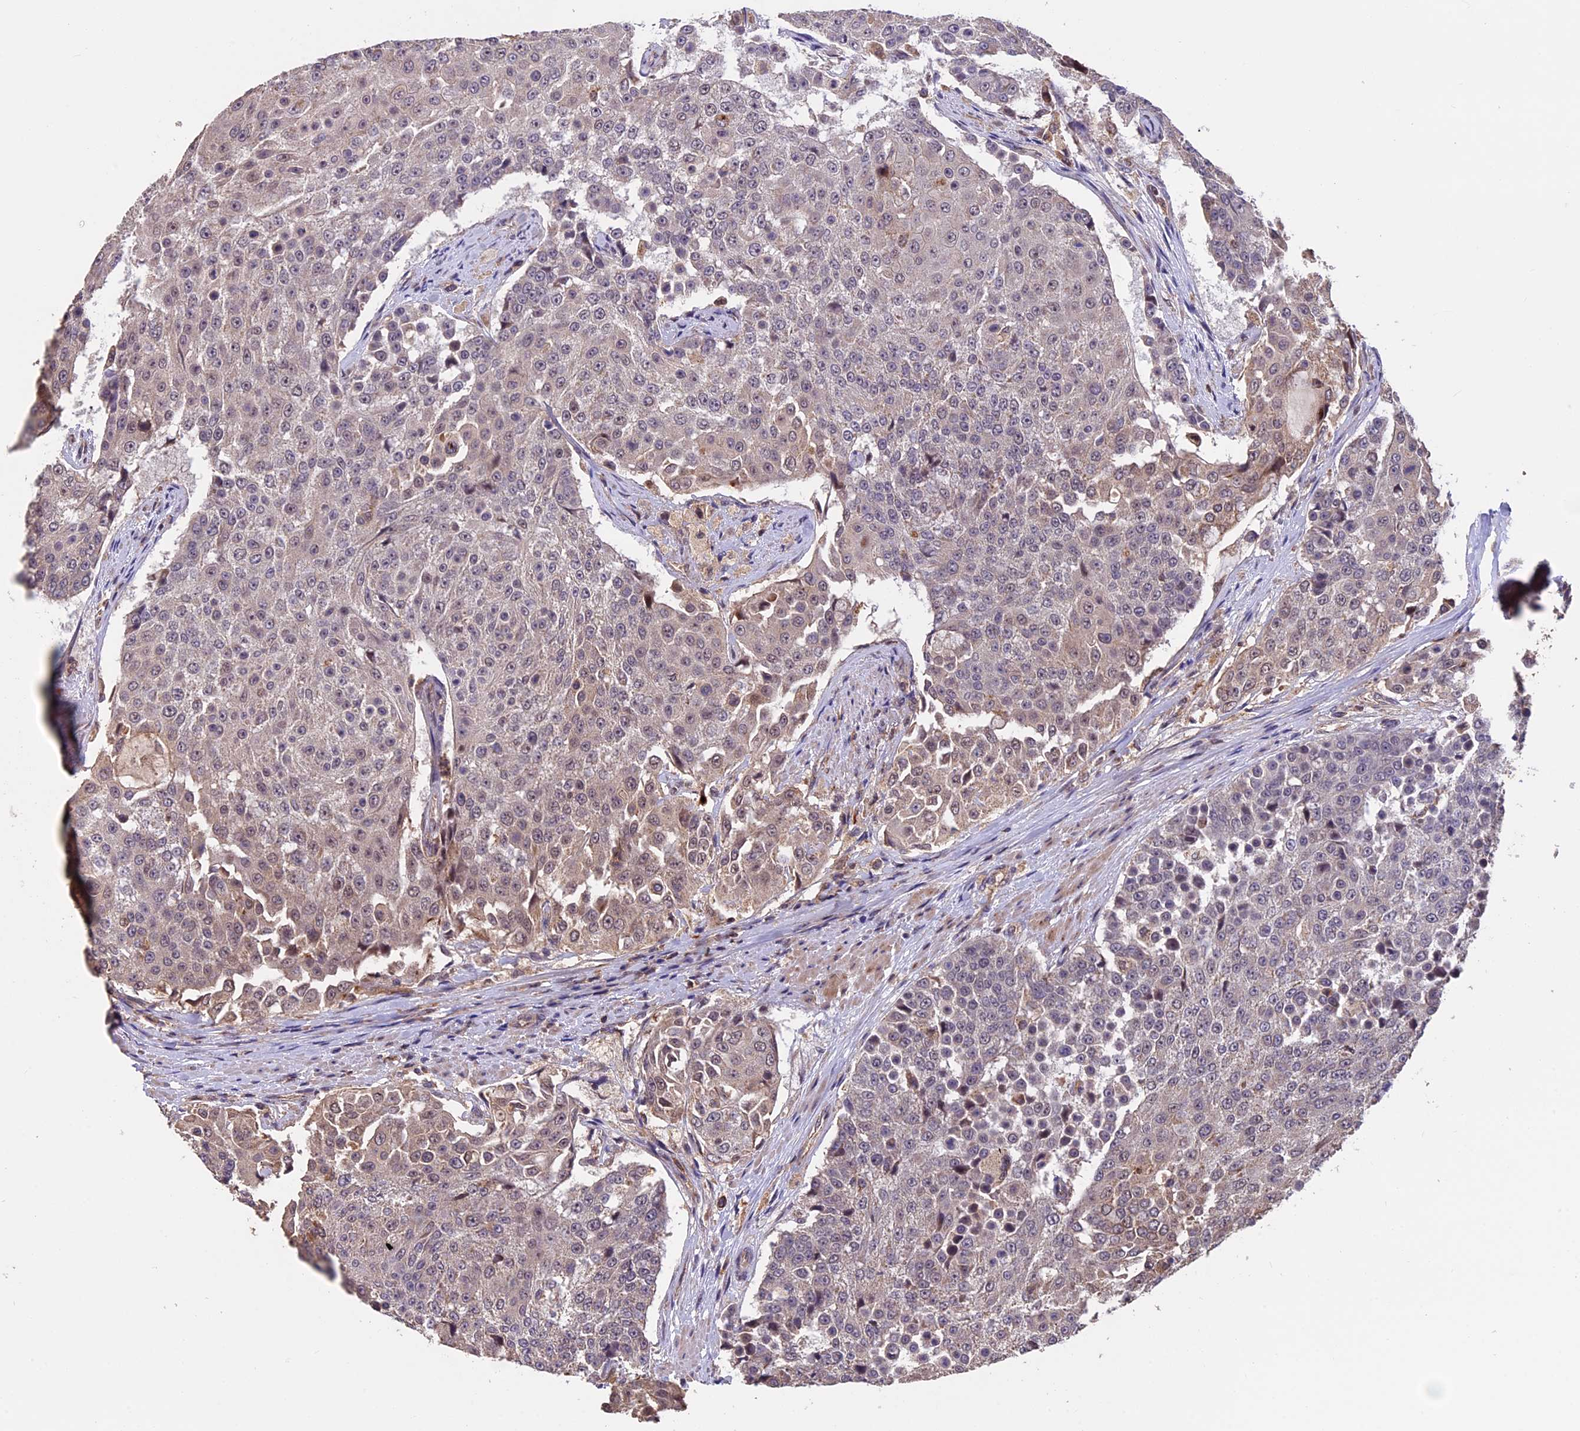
{"staining": {"intensity": "weak", "quantity": "<25%", "location": "cytoplasmic/membranous"}, "tissue": "urothelial cancer", "cell_type": "Tumor cells", "image_type": "cancer", "snomed": [{"axis": "morphology", "description": "Urothelial carcinoma, High grade"}, {"axis": "topography", "description": "Urinary bladder"}], "caption": "Immunohistochemistry (IHC) photomicrograph of neoplastic tissue: urothelial cancer stained with DAB displays no significant protein positivity in tumor cells.", "gene": "PKD2L2", "patient": {"sex": "female", "age": 63}}